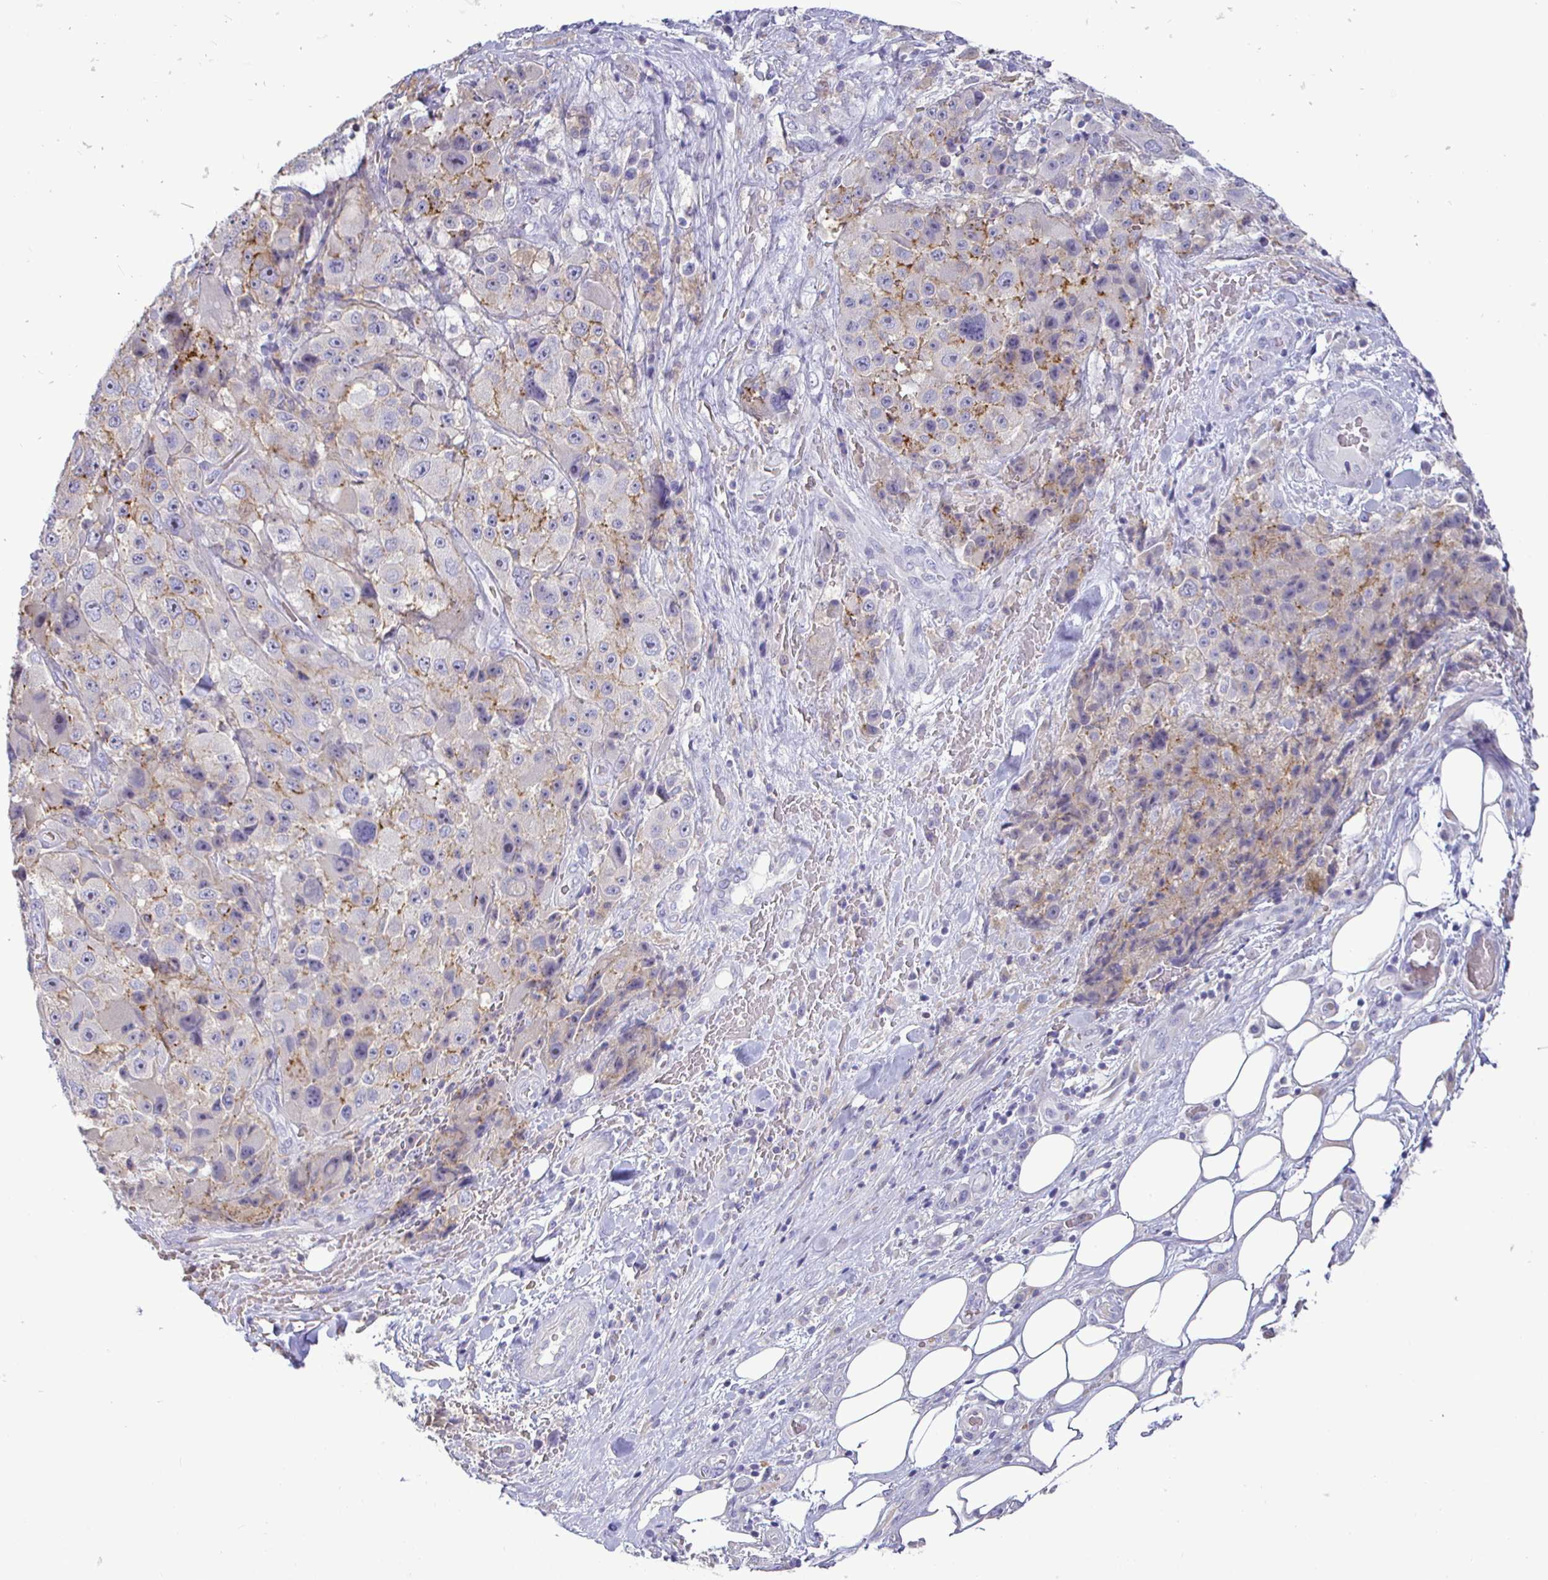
{"staining": {"intensity": "negative", "quantity": "none", "location": "none"}, "tissue": "melanoma", "cell_type": "Tumor cells", "image_type": "cancer", "snomed": [{"axis": "morphology", "description": "Malignant melanoma, Metastatic site"}, {"axis": "topography", "description": "Lymph node"}], "caption": "IHC photomicrograph of neoplastic tissue: melanoma stained with DAB (3,3'-diaminobenzidine) demonstrates no significant protein expression in tumor cells.", "gene": "SIRPA", "patient": {"sex": "male", "age": 62}}